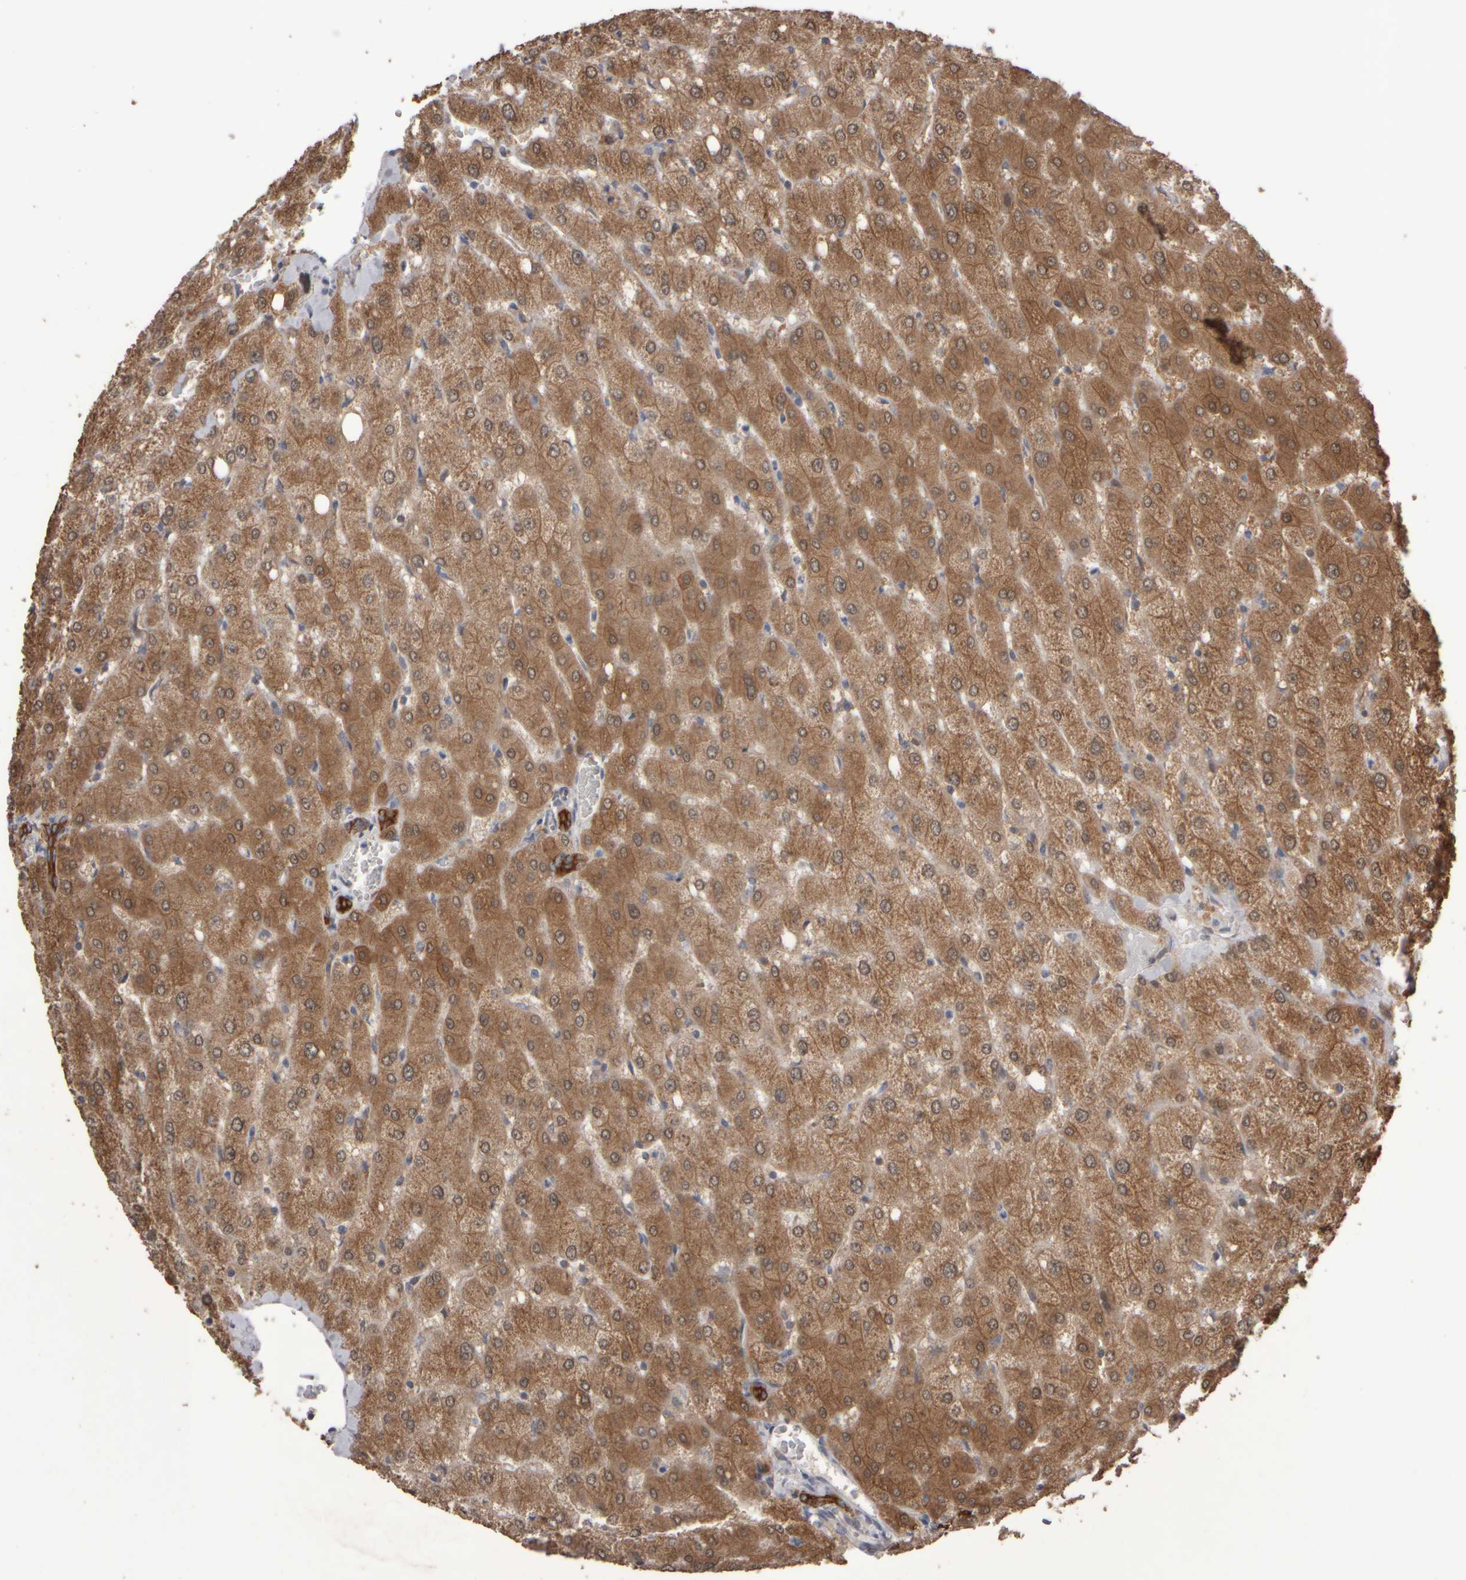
{"staining": {"intensity": "strong", "quantity": ">75%", "location": "cytoplasmic/membranous"}, "tissue": "liver", "cell_type": "Cholangiocytes", "image_type": "normal", "snomed": [{"axis": "morphology", "description": "Normal tissue, NOS"}, {"axis": "topography", "description": "Liver"}], "caption": "Liver was stained to show a protein in brown. There is high levels of strong cytoplasmic/membranous expression in approximately >75% of cholangiocytes. The staining is performed using DAB (3,3'-diaminobenzidine) brown chromogen to label protein expression. The nuclei are counter-stained blue using hematoxylin.", "gene": "EPHX2", "patient": {"sex": "female", "age": 54}}